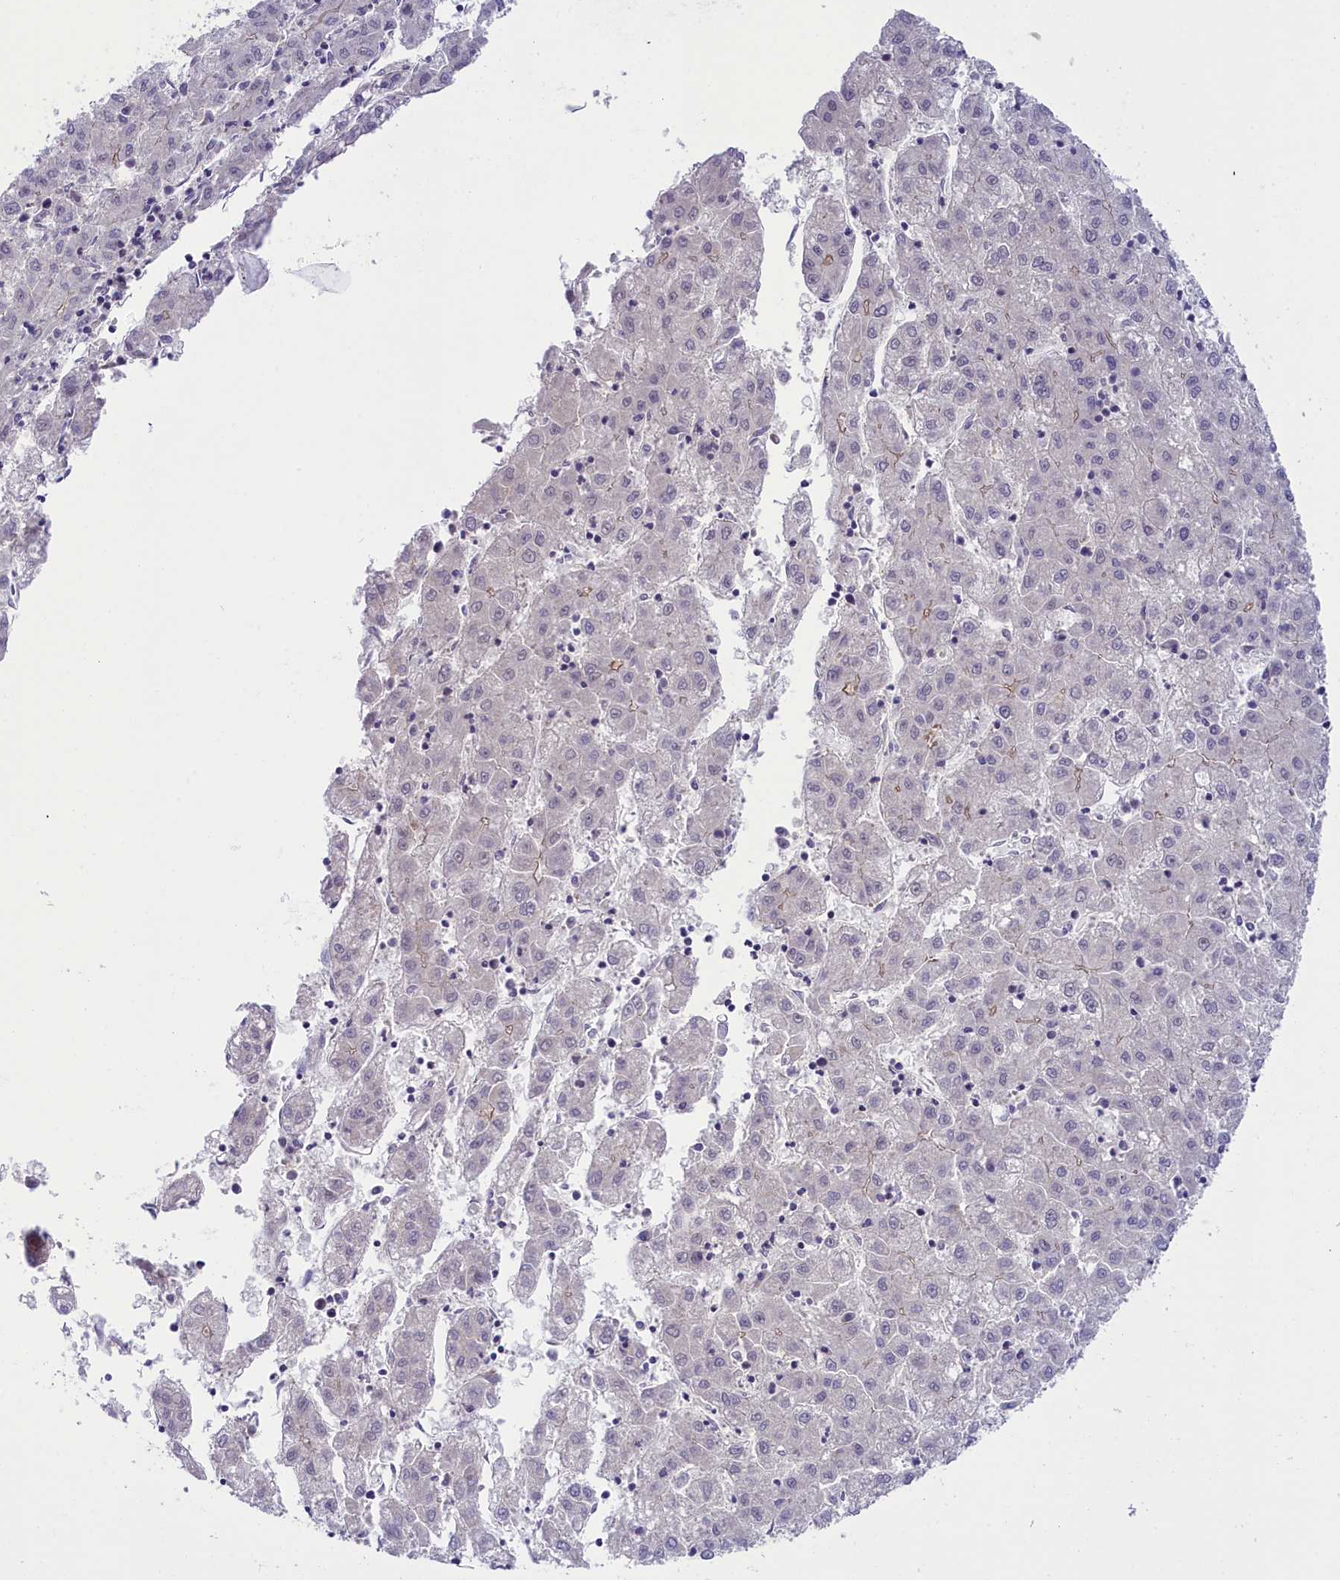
{"staining": {"intensity": "negative", "quantity": "none", "location": "none"}, "tissue": "liver cancer", "cell_type": "Tumor cells", "image_type": "cancer", "snomed": [{"axis": "morphology", "description": "Carcinoma, Hepatocellular, NOS"}, {"axis": "topography", "description": "Liver"}], "caption": "Tumor cells are negative for brown protein staining in hepatocellular carcinoma (liver).", "gene": "CCL23", "patient": {"sex": "male", "age": 72}}